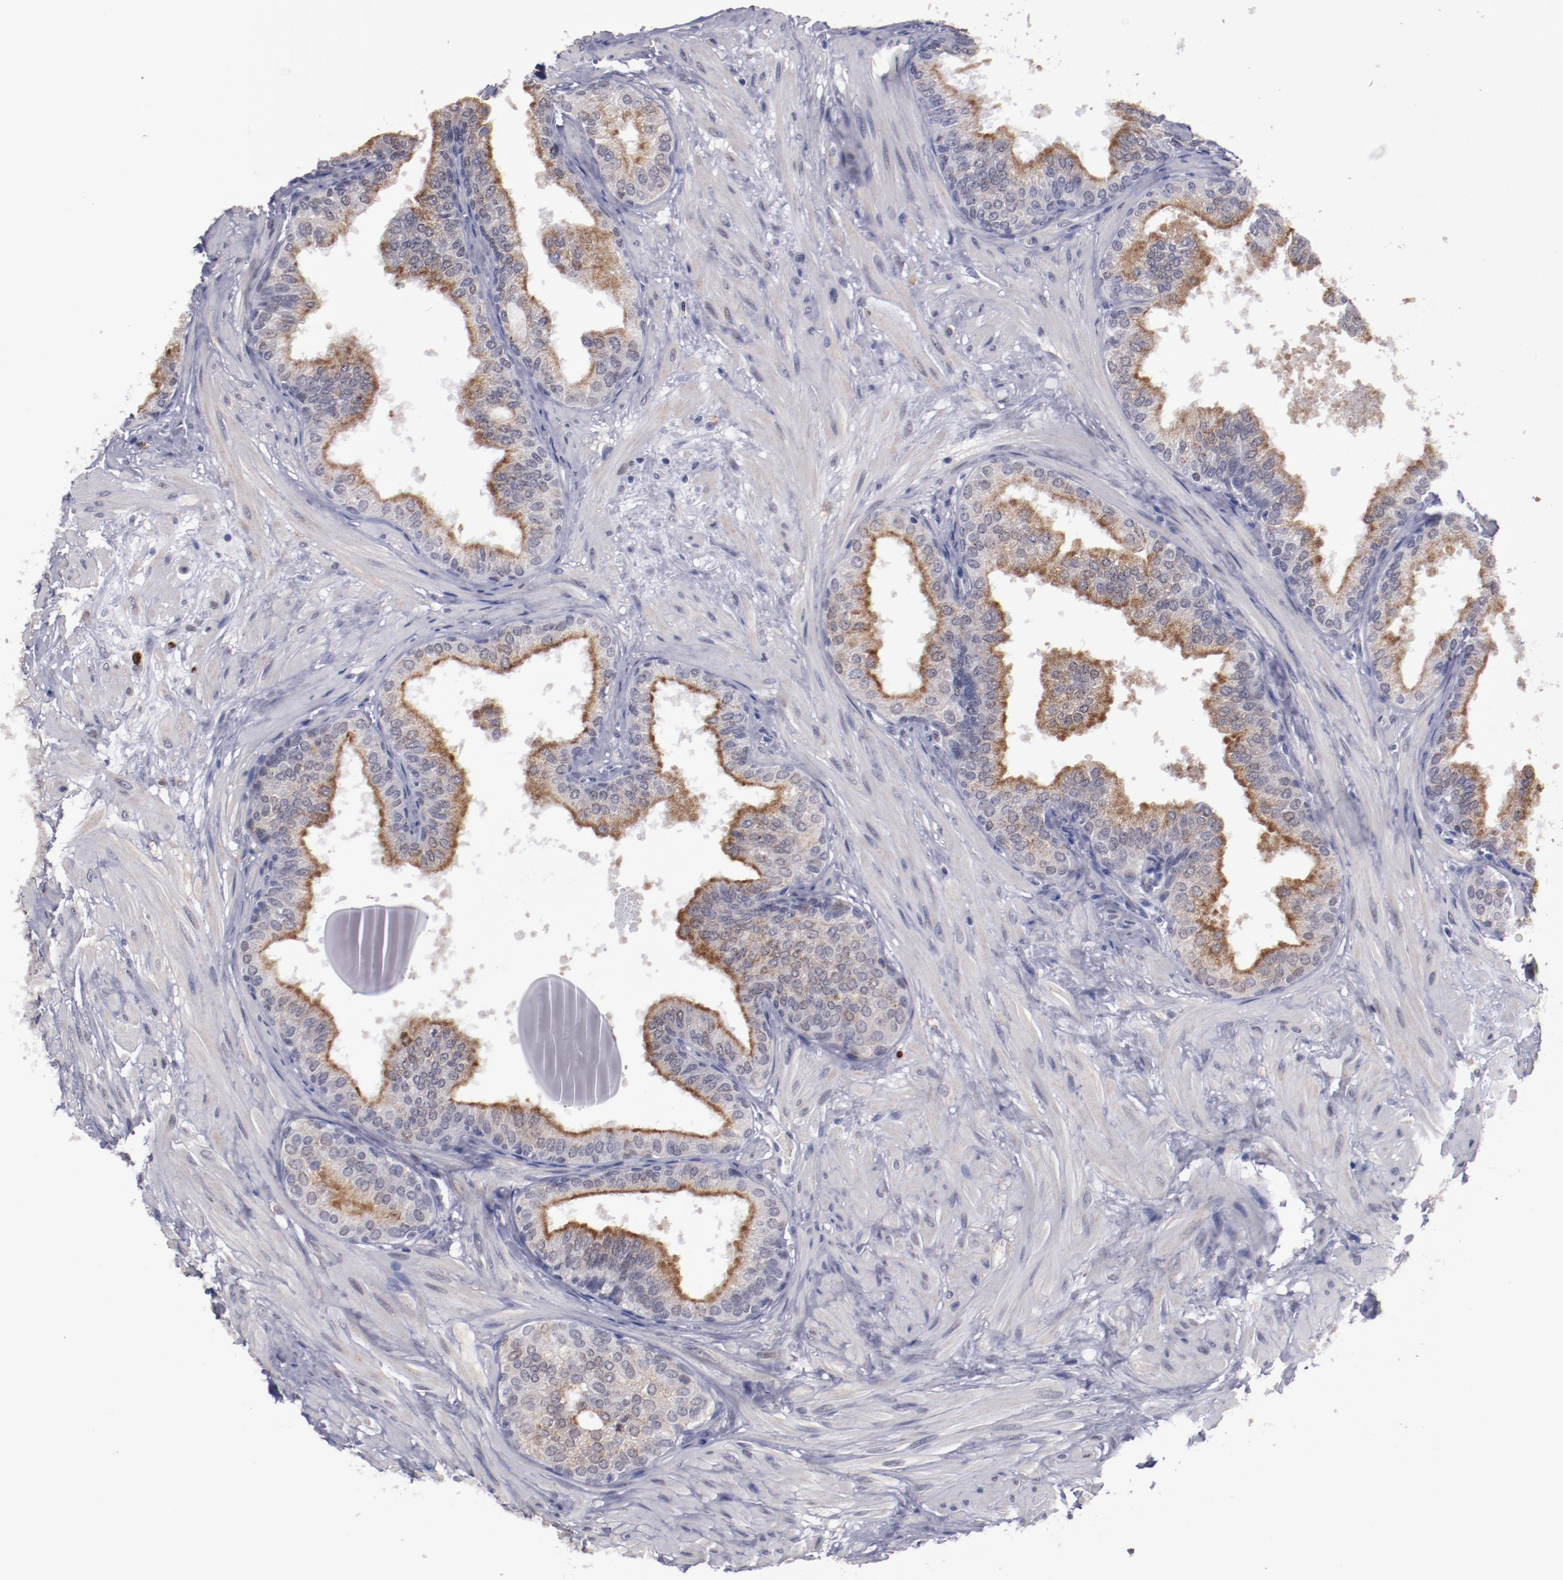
{"staining": {"intensity": "moderate", "quantity": "25%-75%", "location": "cytoplasmic/membranous"}, "tissue": "prostate", "cell_type": "Glandular cells", "image_type": "normal", "snomed": [{"axis": "morphology", "description": "Normal tissue, NOS"}, {"axis": "topography", "description": "Prostate"}], "caption": "Glandular cells display moderate cytoplasmic/membranous staining in approximately 25%-75% of cells in unremarkable prostate.", "gene": "IRF4", "patient": {"sex": "male", "age": 60}}